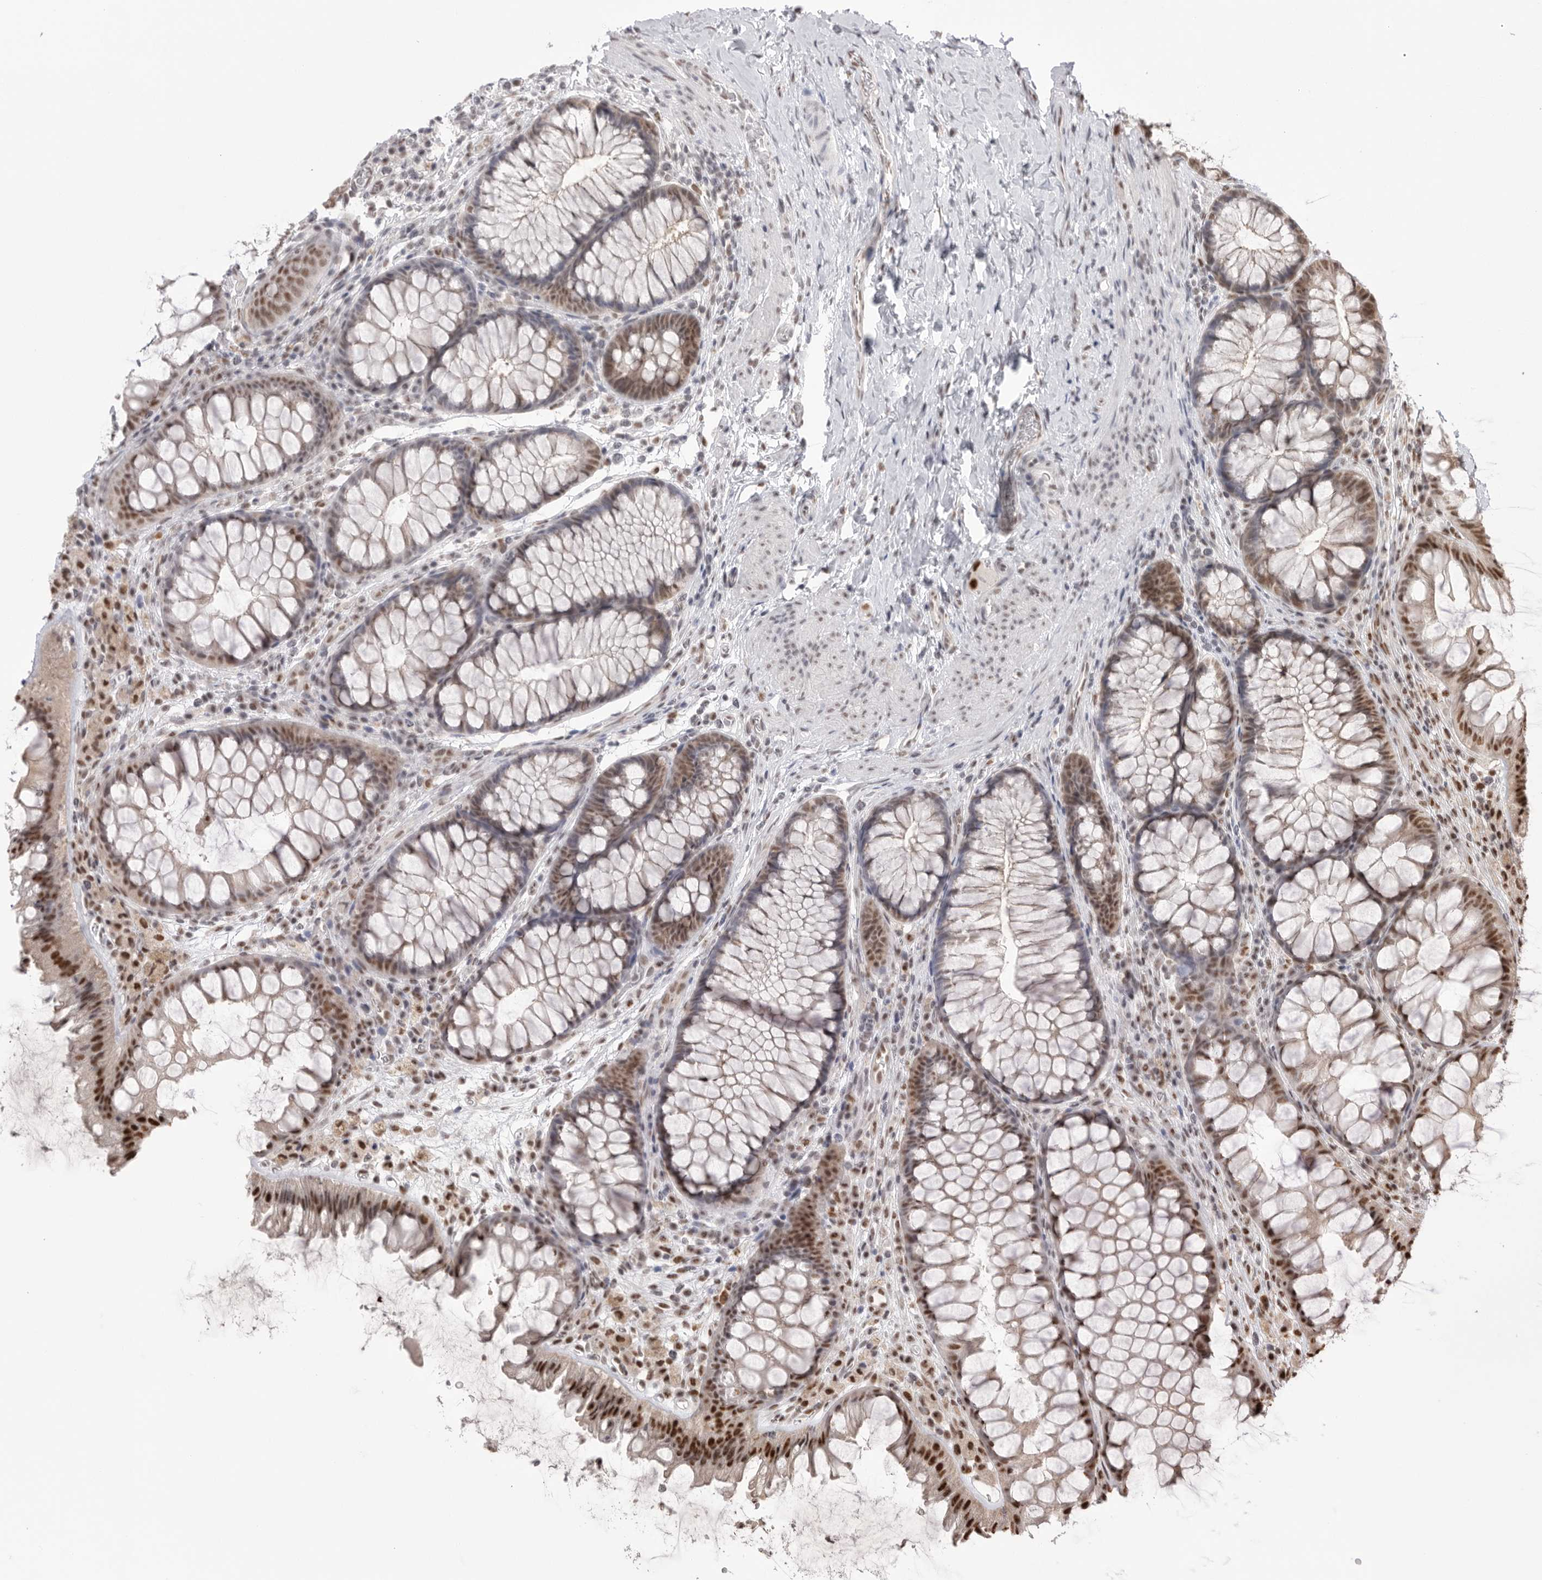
{"staining": {"intensity": "weak", "quantity": "25%-75%", "location": "cytoplasmic/membranous"}, "tissue": "colon", "cell_type": "Endothelial cells", "image_type": "normal", "snomed": [{"axis": "morphology", "description": "Normal tissue, NOS"}, {"axis": "topography", "description": "Colon"}], "caption": "High-magnification brightfield microscopy of benign colon stained with DAB (brown) and counterstained with hematoxylin (blue). endothelial cells exhibit weak cytoplasmic/membranous expression is appreciated in about25%-75% of cells.", "gene": "BCLAF3", "patient": {"sex": "female", "age": 62}}